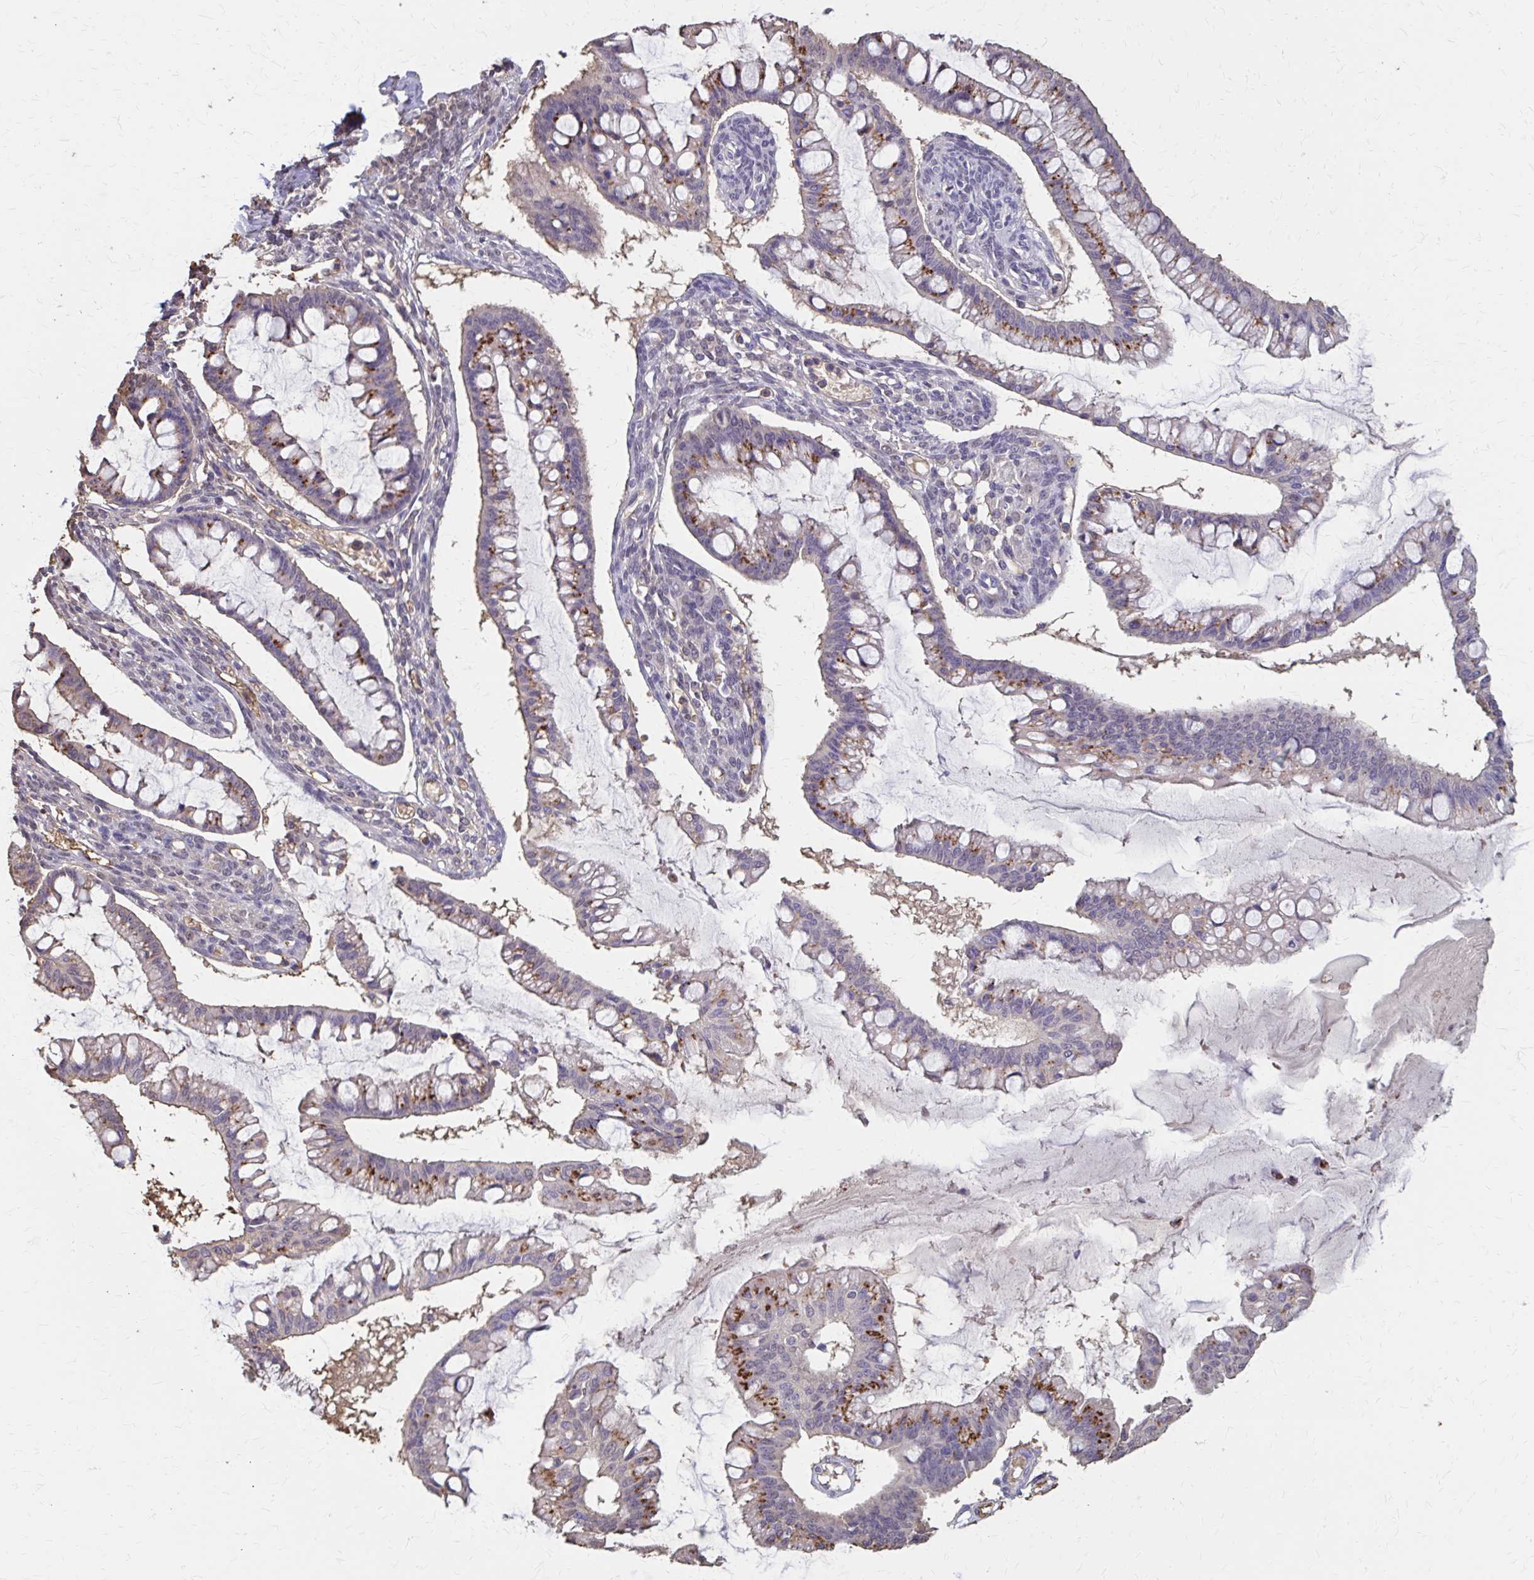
{"staining": {"intensity": "strong", "quantity": "25%-75%", "location": "cytoplasmic/membranous"}, "tissue": "ovarian cancer", "cell_type": "Tumor cells", "image_type": "cancer", "snomed": [{"axis": "morphology", "description": "Cystadenocarcinoma, mucinous, NOS"}, {"axis": "topography", "description": "Ovary"}], "caption": "A photomicrograph of human mucinous cystadenocarcinoma (ovarian) stained for a protein shows strong cytoplasmic/membranous brown staining in tumor cells. (DAB (3,3'-diaminobenzidine) IHC with brightfield microscopy, high magnification).", "gene": "IFI44L", "patient": {"sex": "female", "age": 73}}